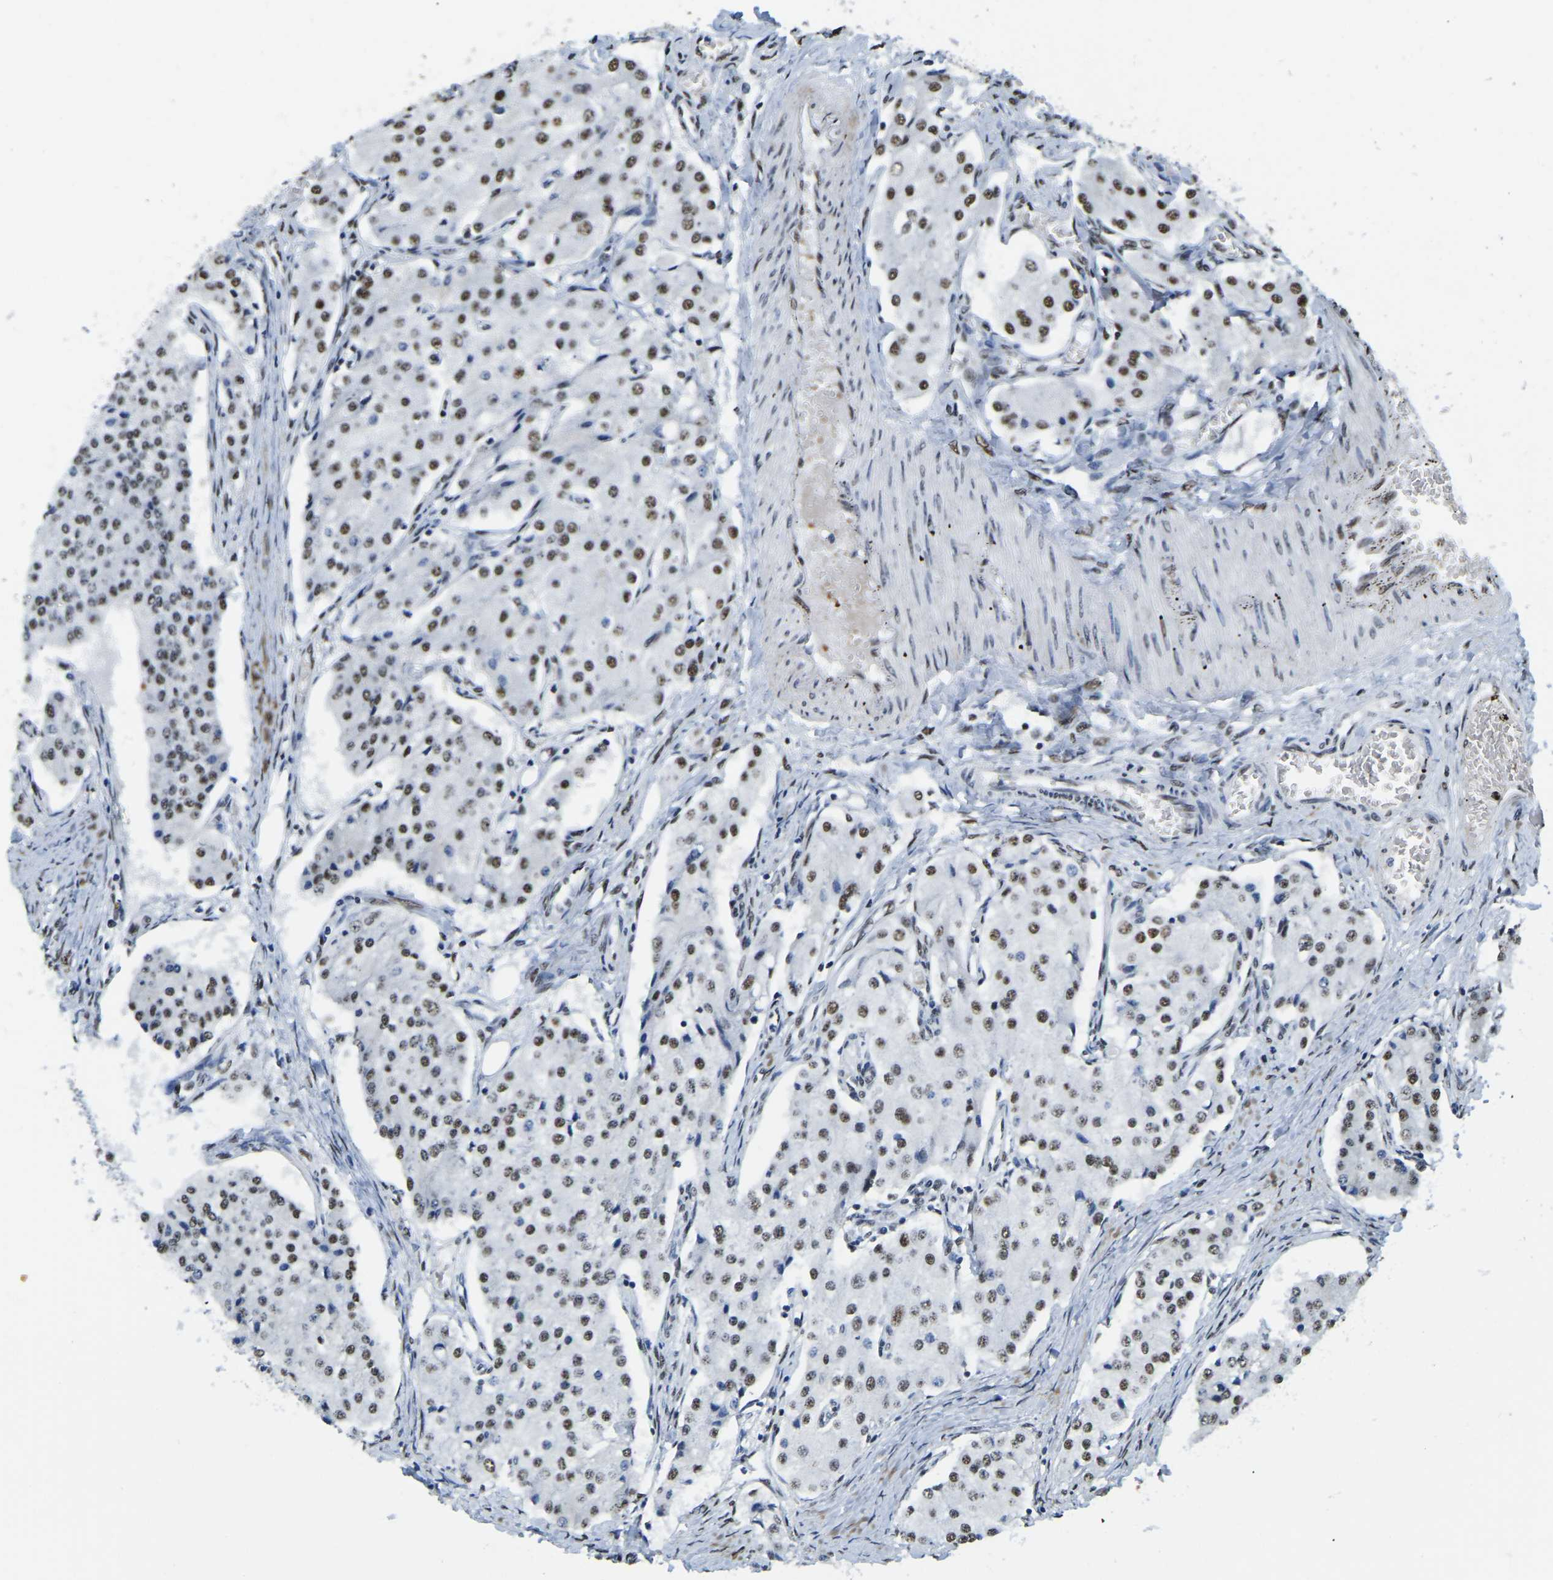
{"staining": {"intensity": "moderate", "quantity": ">75%", "location": "nuclear"}, "tissue": "carcinoid", "cell_type": "Tumor cells", "image_type": "cancer", "snomed": [{"axis": "morphology", "description": "Carcinoid, malignant, NOS"}, {"axis": "topography", "description": "Colon"}], "caption": "Immunohistochemistry photomicrograph of neoplastic tissue: human carcinoid (malignant) stained using immunohistochemistry (IHC) demonstrates medium levels of moderate protein expression localized specifically in the nuclear of tumor cells, appearing as a nuclear brown color.", "gene": "UBA1", "patient": {"sex": "female", "age": 52}}